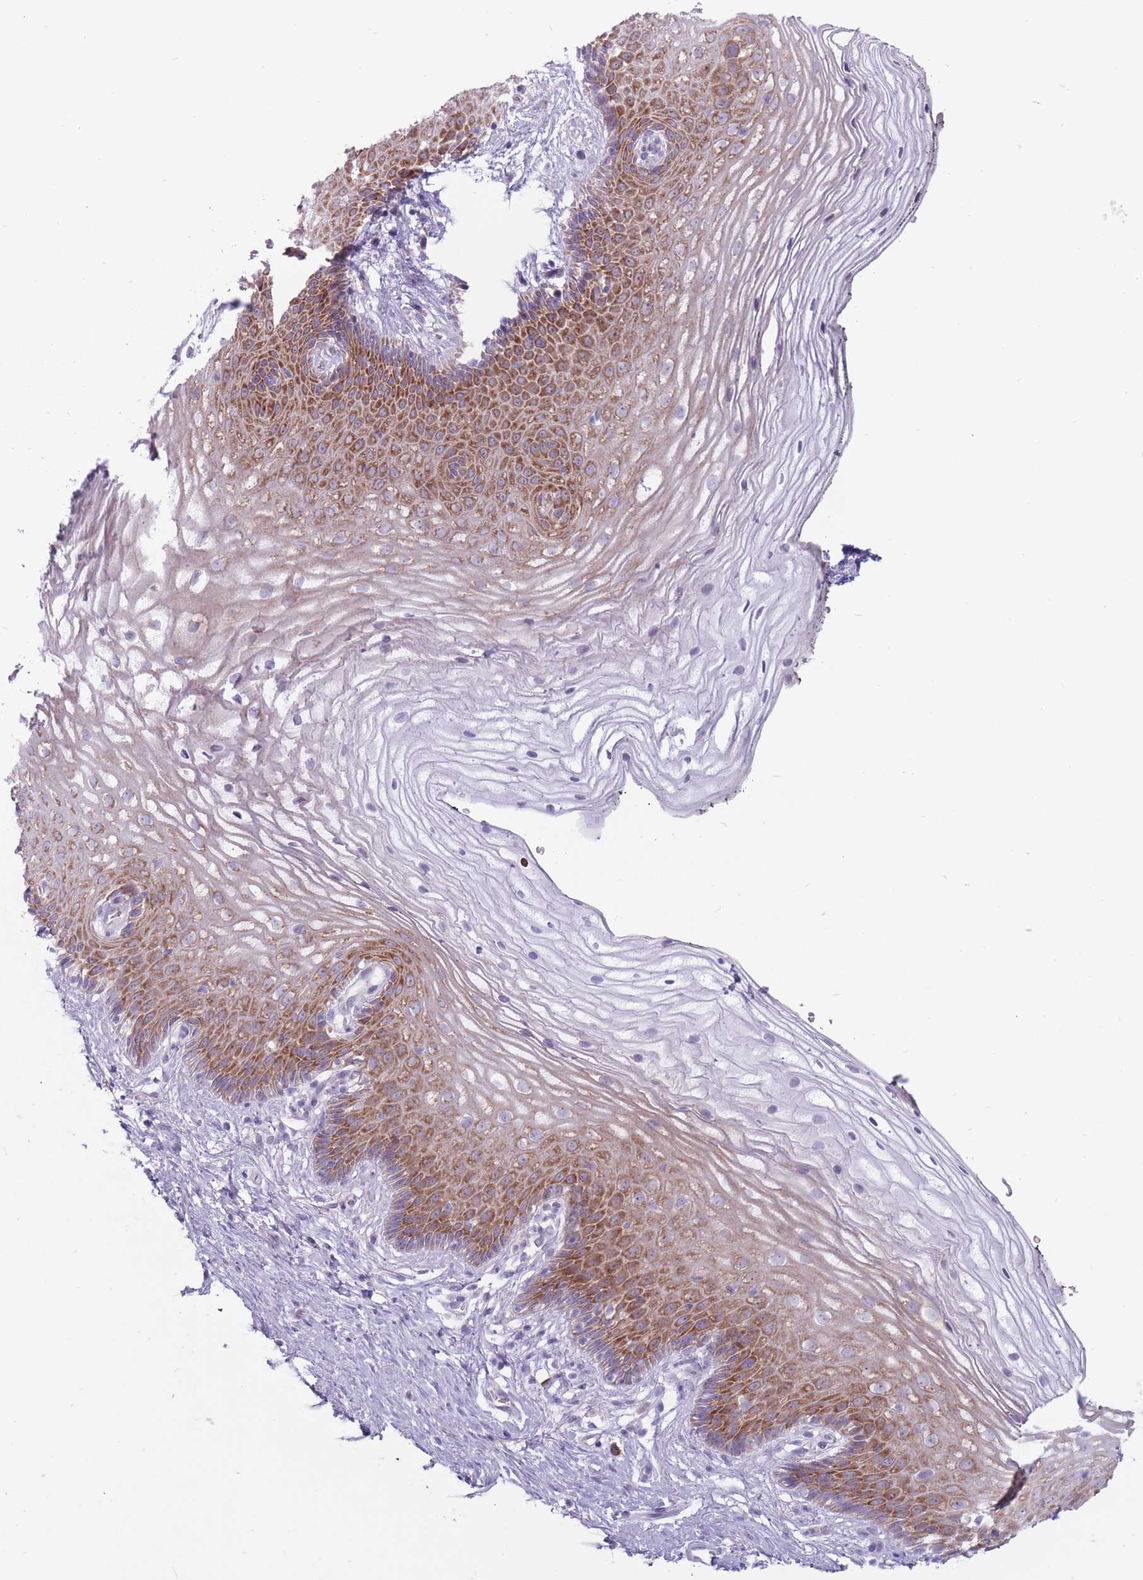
{"staining": {"intensity": "moderate", "quantity": "25%-75%", "location": "cytoplasmic/membranous"}, "tissue": "vagina", "cell_type": "Squamous epithelial cells", "image_type": "normal", "snomed": [{"axis": "morphology", "description": "Normal tissue, NOS"}, {"axis": "topography", "description": "Vagina"}], "caption": "Normal vagina displays moderate cytoplasmic/membranous staining in approximately 25%-75% of squamous epithelial cells The protein of interest is shown in brown color, while the nuclei are stained blue..", "gene": "RPL18", "patient": {"sex": "female", "age": 47}}